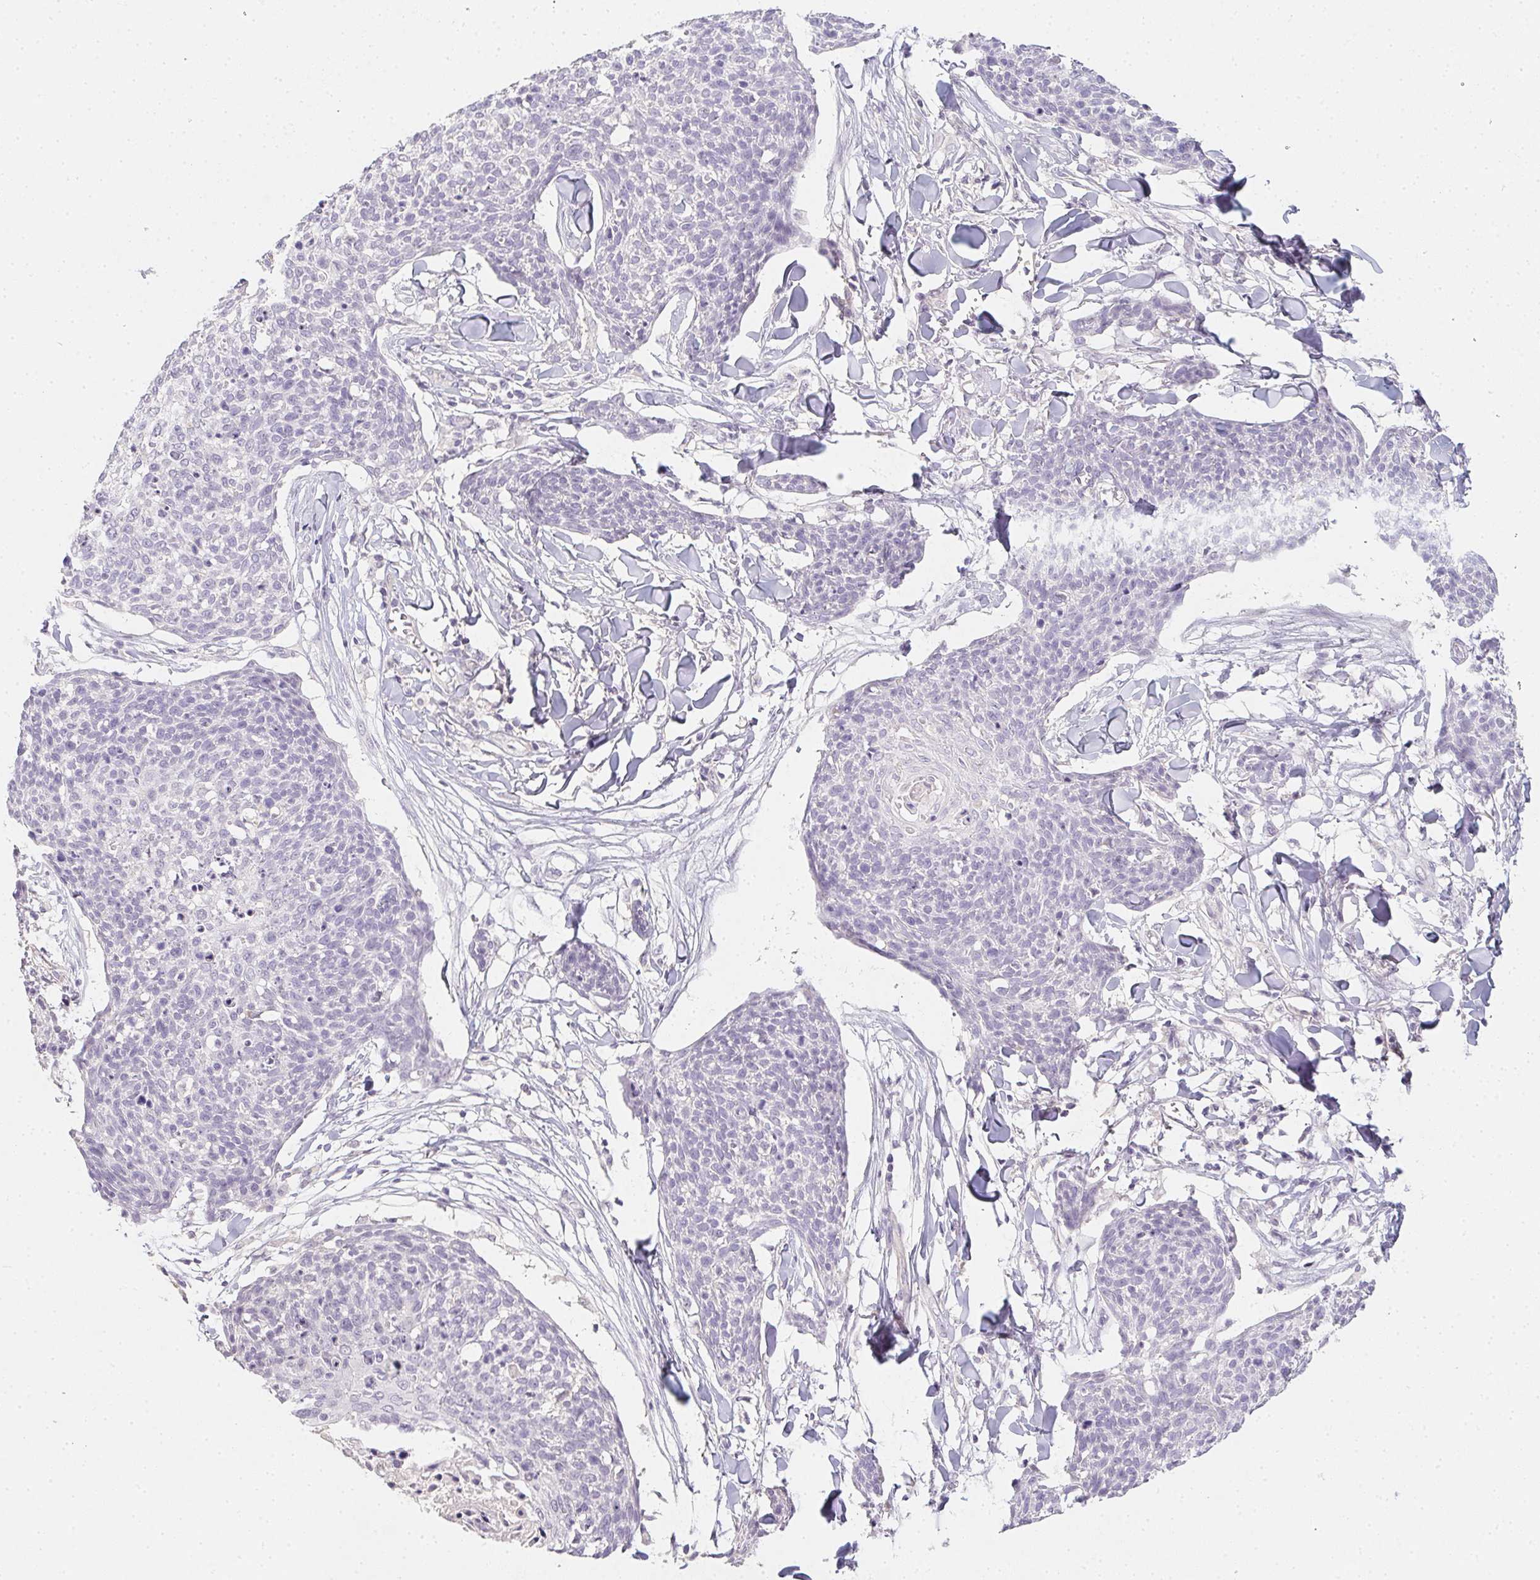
{"staining": {"intensity": "negative", "quantity": "none", "location": "none"}, "tissue": "skin cancer", "cell_type": "Tumor cells", "image_type": "cancer", "snomed": [{"axis": "morphology", "description": "Squamous cell carcinoma, NOS"}, {"axis": "topography", "description": "Skin"}, {"axis": "topography", "description": "Vulva"}], "caption": "A micrograph of human squamous cell carcinoma (skin) is negative for staining in tumor cells.", "gene": "ZBBX", "patient": {"sex": "female", "age": 75}}